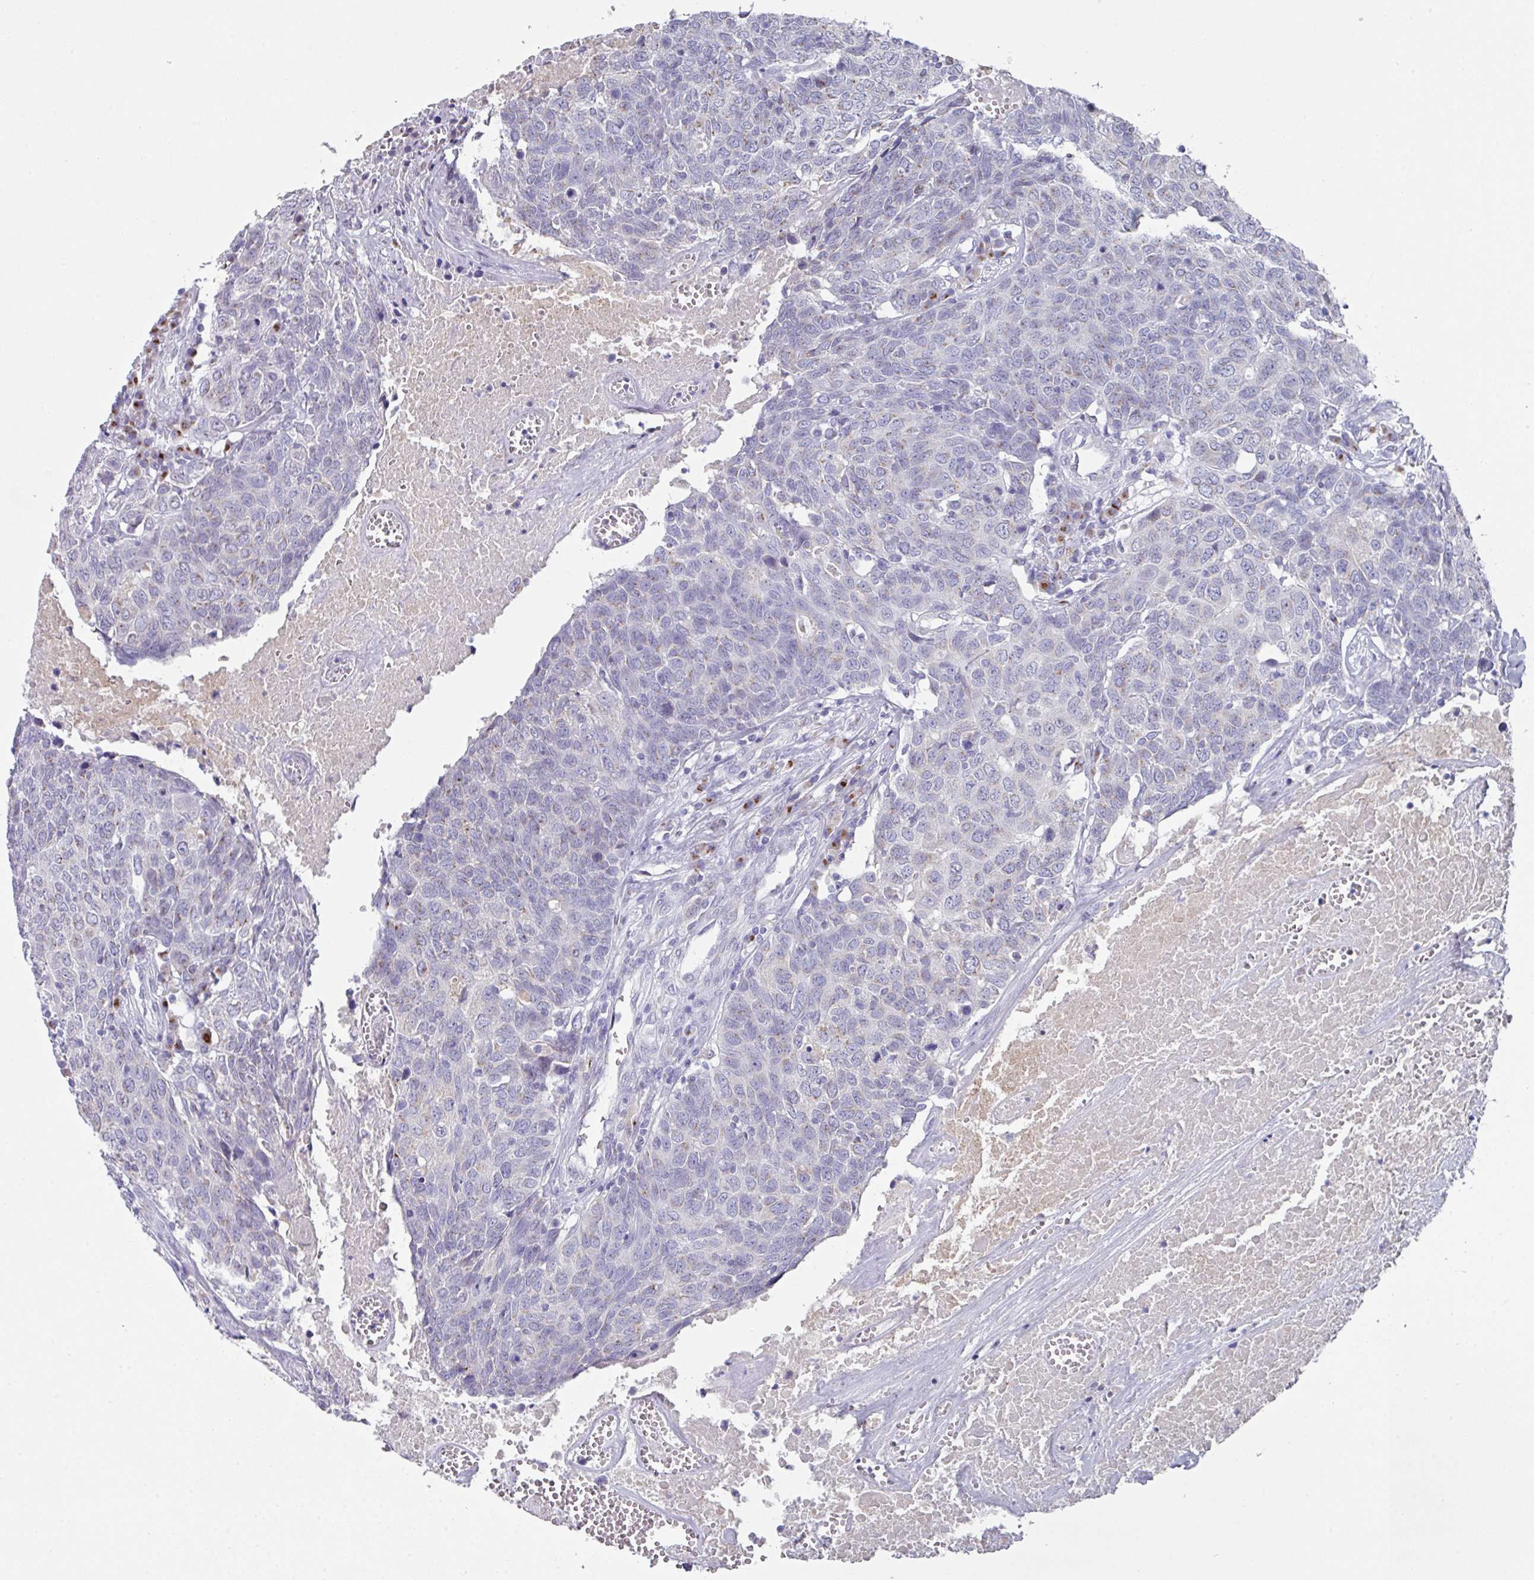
{"staining": {"intensity": "negative", "quantity": "none", "location": "none"}, "tissue": "head and neck cancer", "cell_type": "Tumor cells", "image_type": "cancer", "snomed": [{"axis": "morphology", "description": "Squamous cell carcinoma, NOS"}, {"axis": "topography", "description": "Head-Neck"}], "caption": "Image shows no significant protein staining in tumor cells of head and neck squamous cell carcinoma. (Immunohistochemistry (ihc), brightfield microscopy, high magnification).", "gene": "VKORC1L1", "patient": {"sex": "male", "age": 66}}